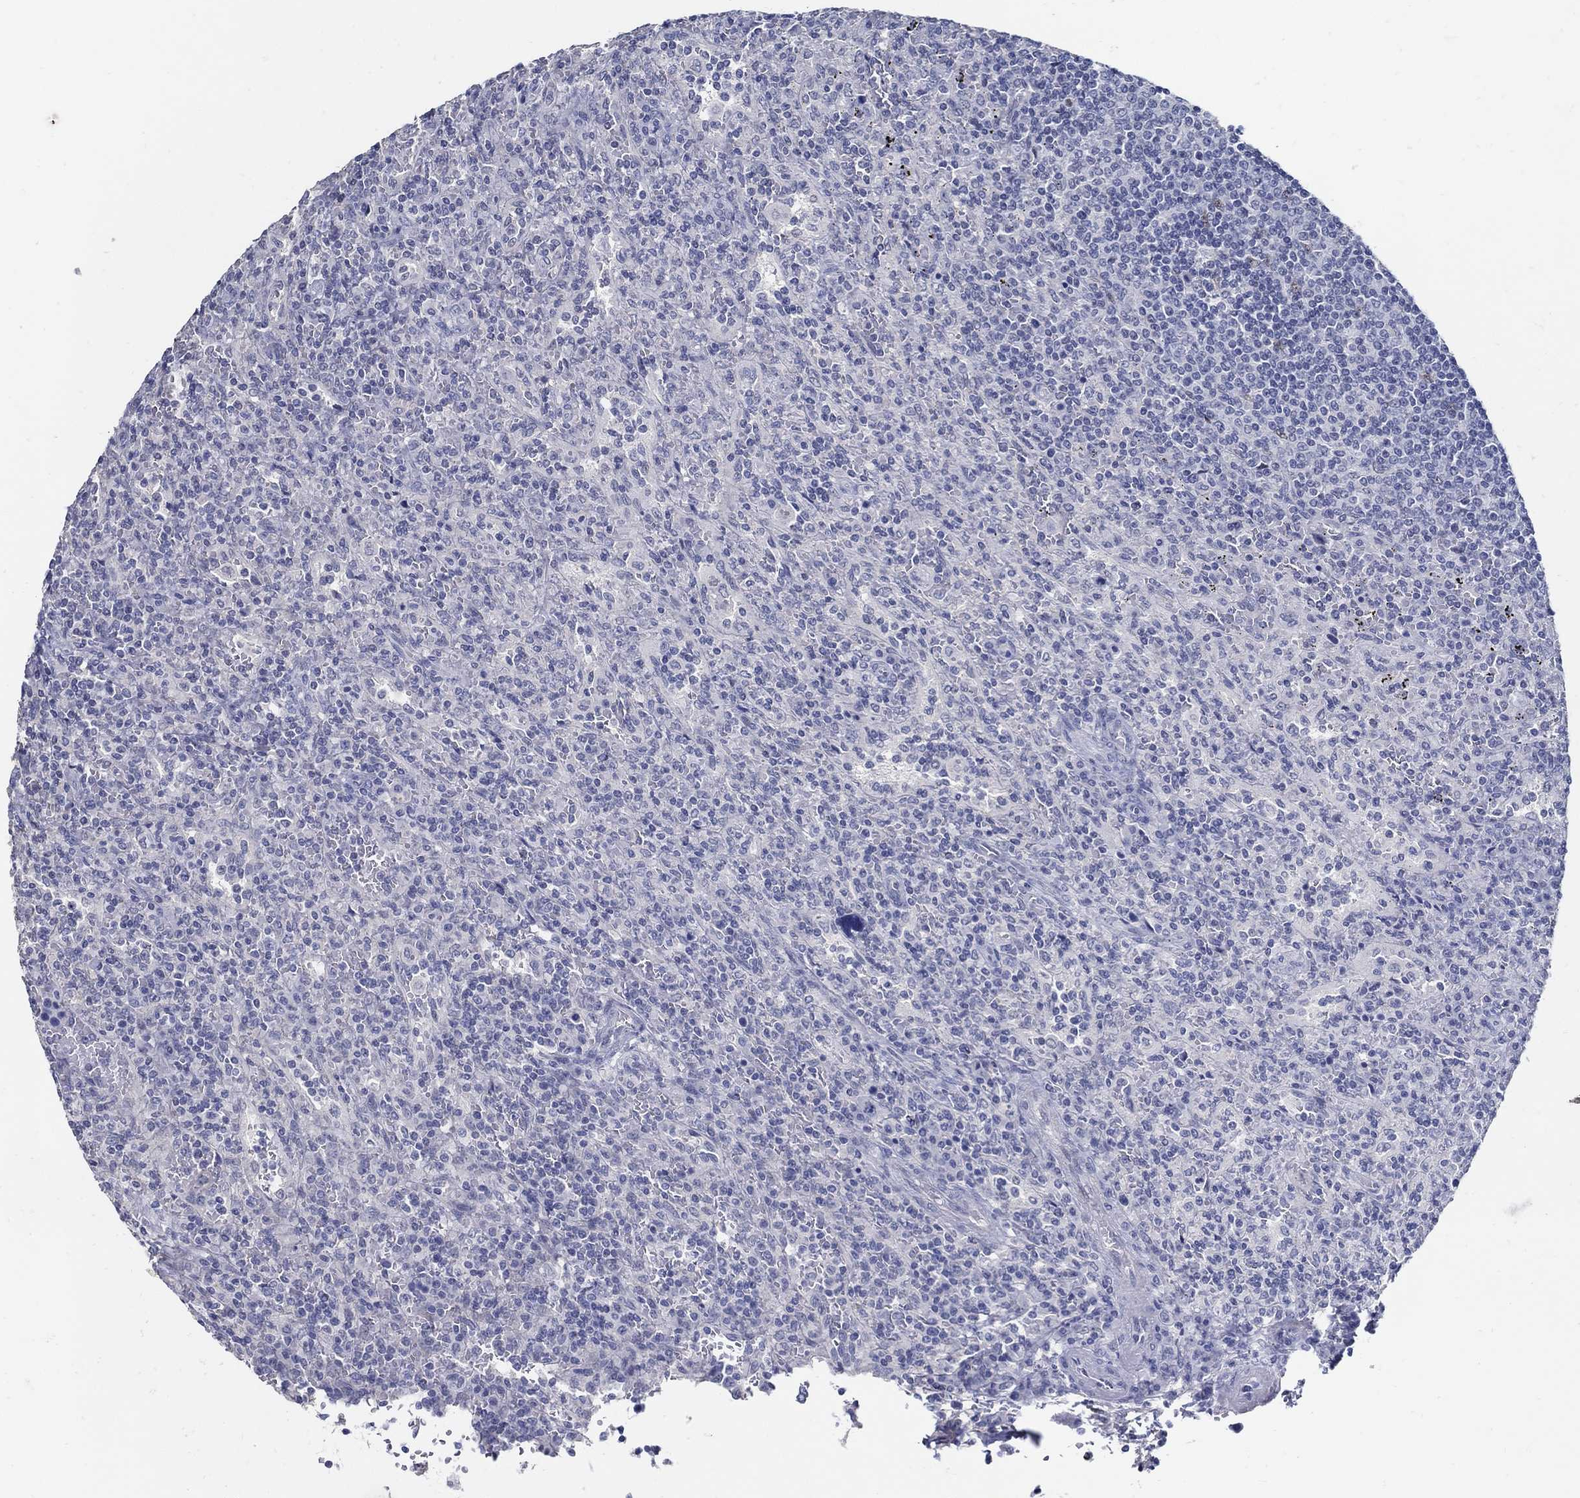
{"staining": {"intensity": "negative", "quantity": "none", "location": "none"}, "tissue": "lymphoma", "cell_type": "Tumor cells", "image_type": "cancer", "snomed": [{"axis": "morphology", "description": "Malignant lymphoma, non-Hodgkin's type, Low grade"}, {"axis": "topography", "description": "Spleen"}], "caption": "This photomicrograph is of lymphoma stained with immunohistochemistry to label a protein in brown with the nuclei are counter-stained blue. There is no expression in tumor cells.", "gene": "USP29", "patient": {"sex": "male", "age": 62}}